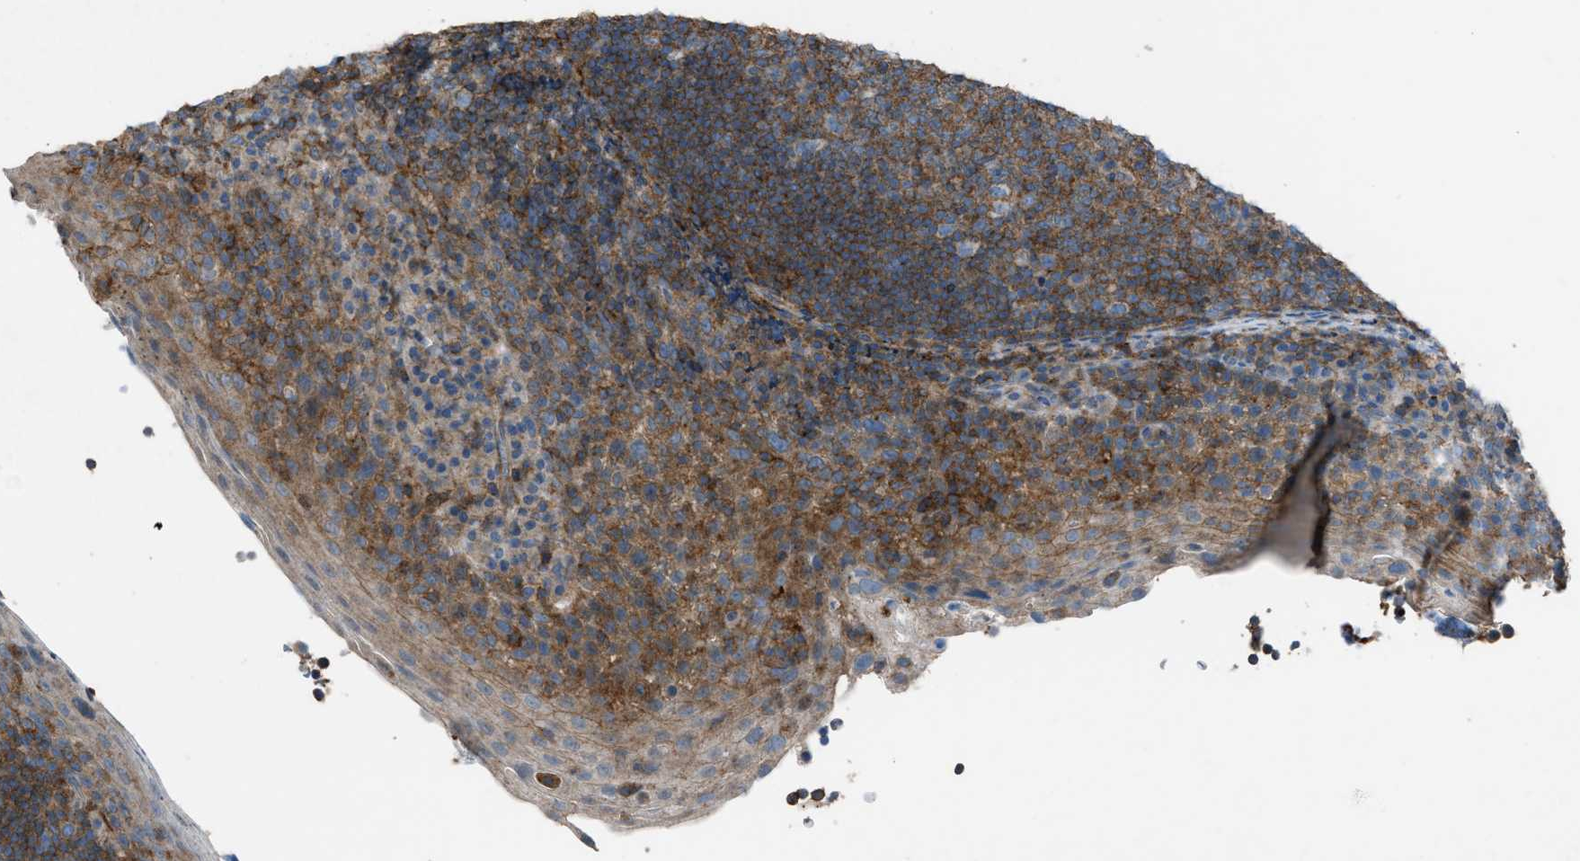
{"staining": {"intensity": "moderate", "quantity": ">75%", "location": "cytoplasmic/membranous"}, "tissue": "tonsil", "cell_type": "Germinal center cells", "image_type": "normal", "snomed": [{"axis": "morphology", "description": "Normal tissue, NOS"}, {"axis": "topography", "description": "Tonsil"}], "caption": "IHC image of unremarkable tonsil: tonsil stained using IHC exhibits medium levels of moderate protein expression localized specifically in the cytoplasmic/membranous of germinal center cells, appearing as a cytoplasmic/membranous brown color.", "gene": "NCK2", "patient": {"sex": "male", "age": 17}}